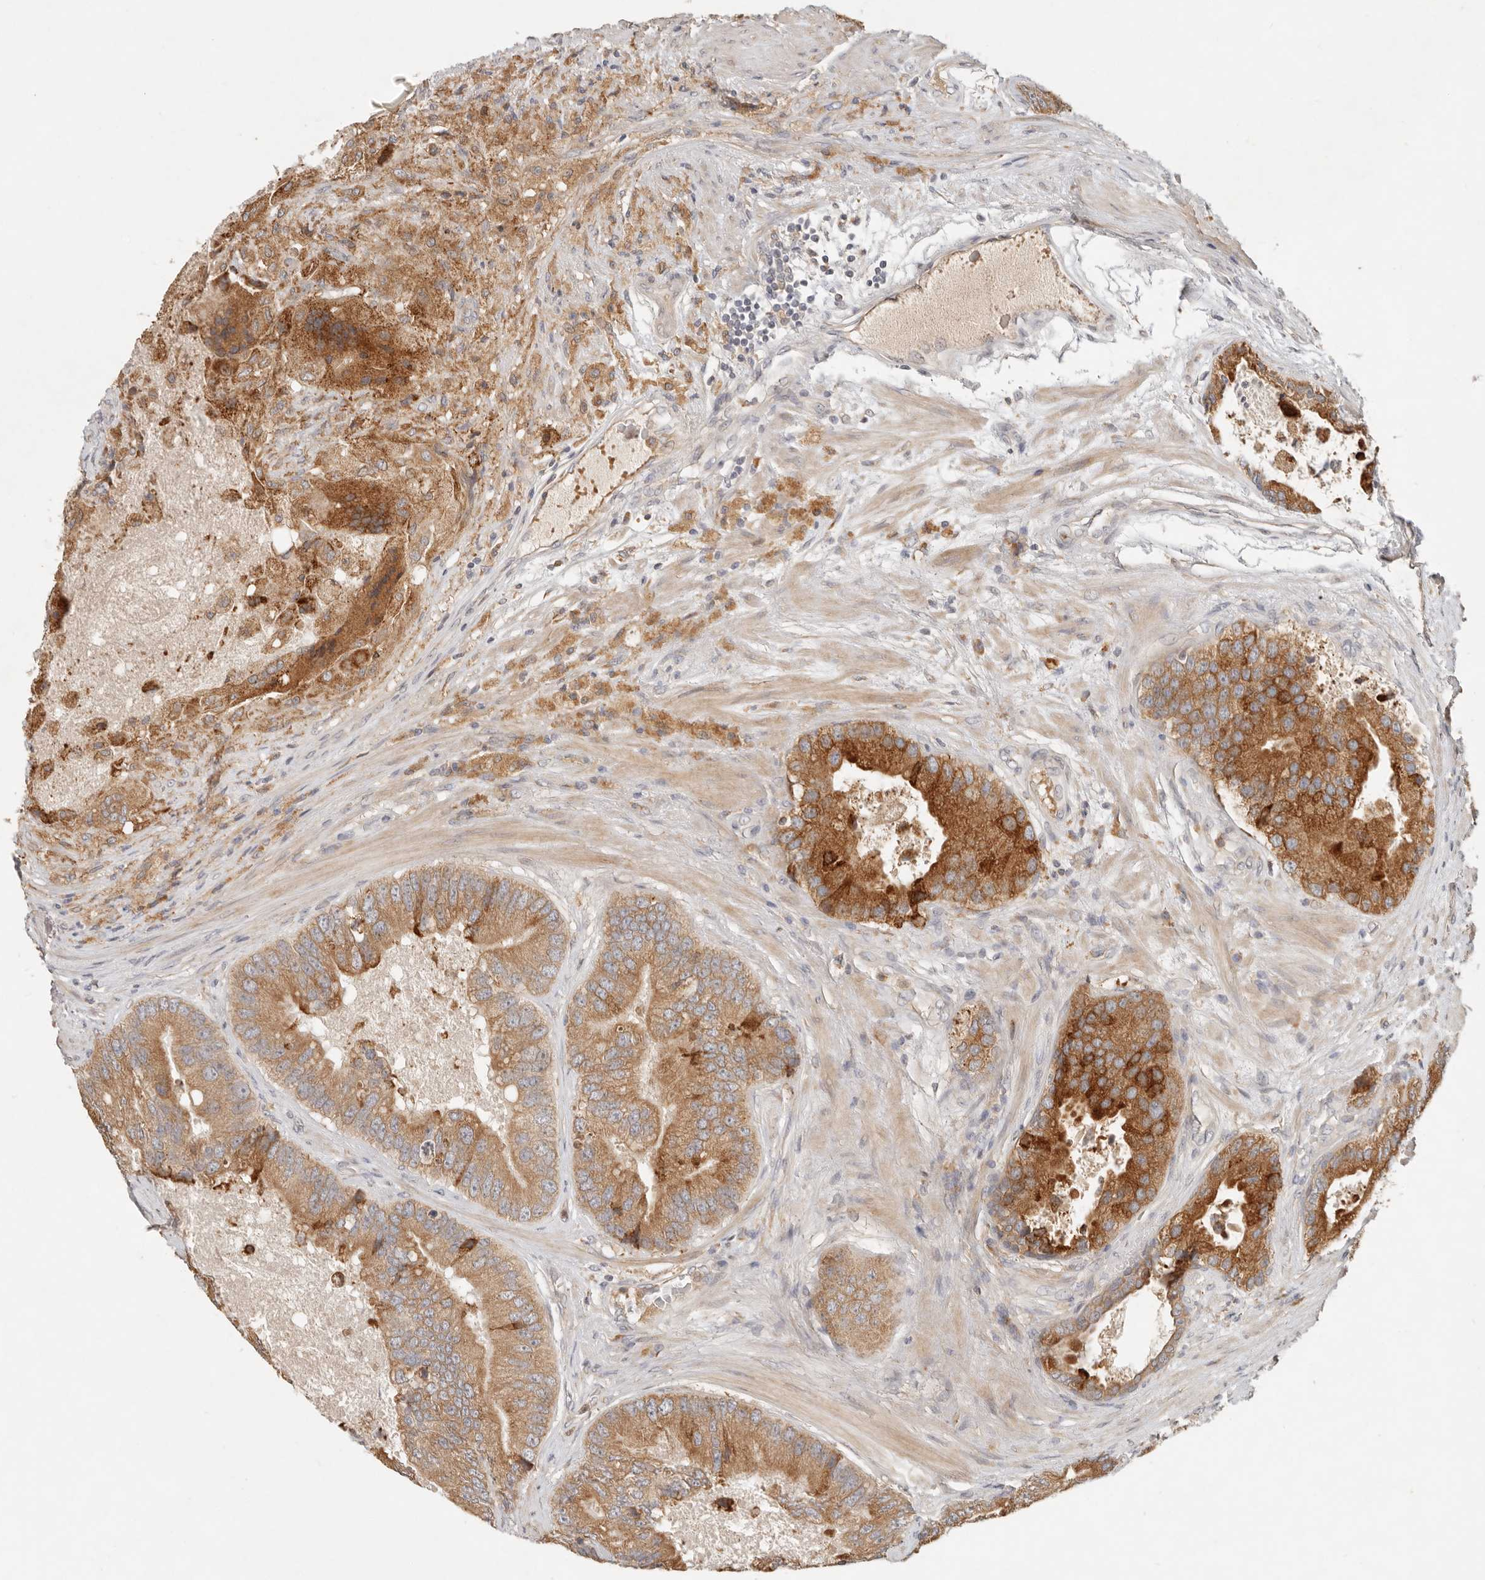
{"staining": {"intensity": "strong", "quantity": ">75%", "location": "cytoplasmic/membranous"}, "tissue": "prostate cancer", "cell_type": "Tumor cells", "image_type": "cancer", "snomed": [{"axis": "morphology", "description": "Adenocarcinoma, High grade"}, {"axis": "topography", "description": "Prostate"}], "caption": "Prostate cancer was stained to show a protein in brown. There is high levels of strong cytoplasmic/membranous expression in about >75% of tumor cells. (DAB (3,3'-diaminobenzidine) = brown stain, brightfield microscopy at high magnification).", "gene": "ARHGEF10L", "patient": {"sex": "male", "age": 70}}